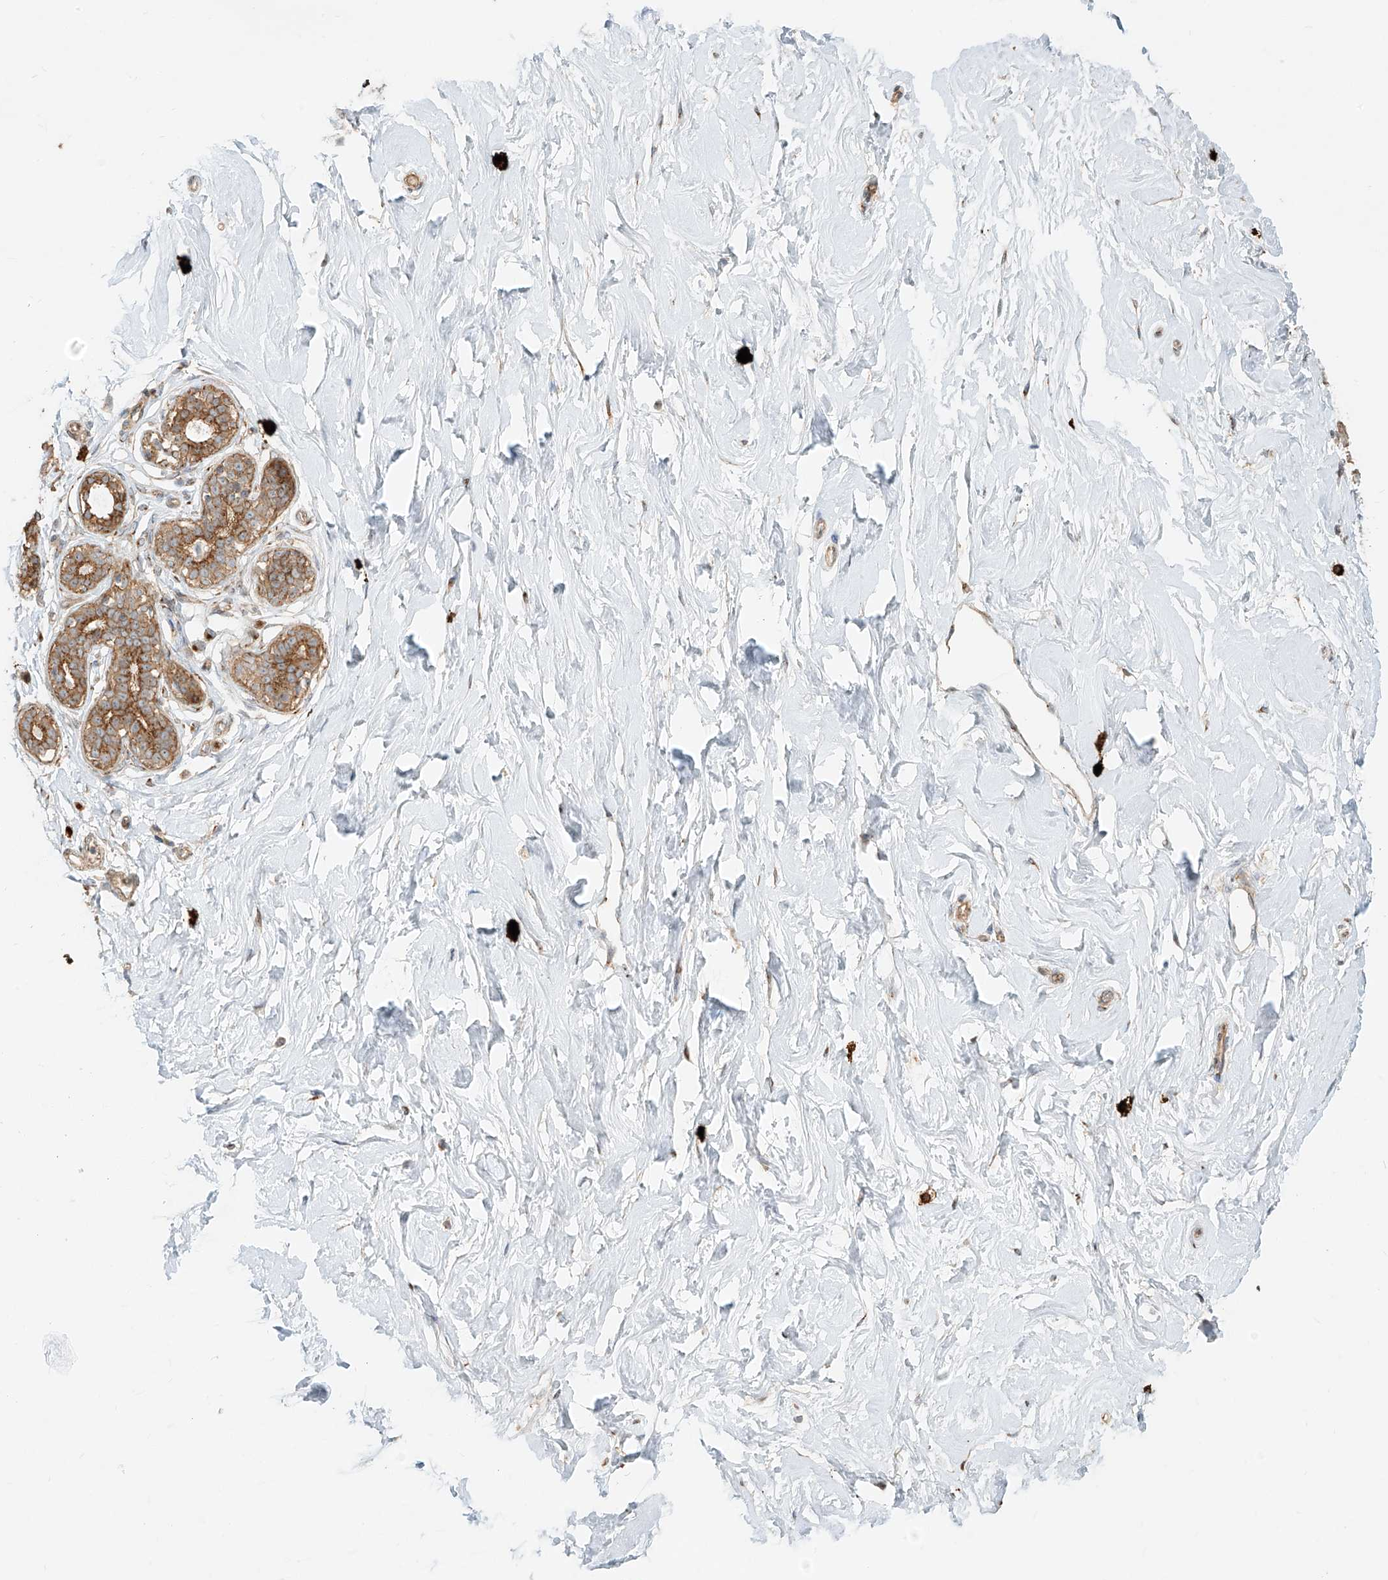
{"staining": {"intensity": "moderate", "quantity": ">75%", "location": "cytoplasmic/membranous"}, "tissue": "breast", "cell_type": "Adipocytes", "image_type": "normal", "snomed": [{"axis": "morphology", "description": "Normal tissue, NOS"}, {"axis": "morphology", "description": "Adenoma, NOS"}, {"axis": "topography", "description": "Breast"}], "caption": "An IHC histopathology image of normal tissue is shown. Protein staining in brown shows moderate cytoplasmic/membranous positivity in breast within adipocytes.", "gene": "ZNF287", "patient": {"sex": "female", "age": 23}}